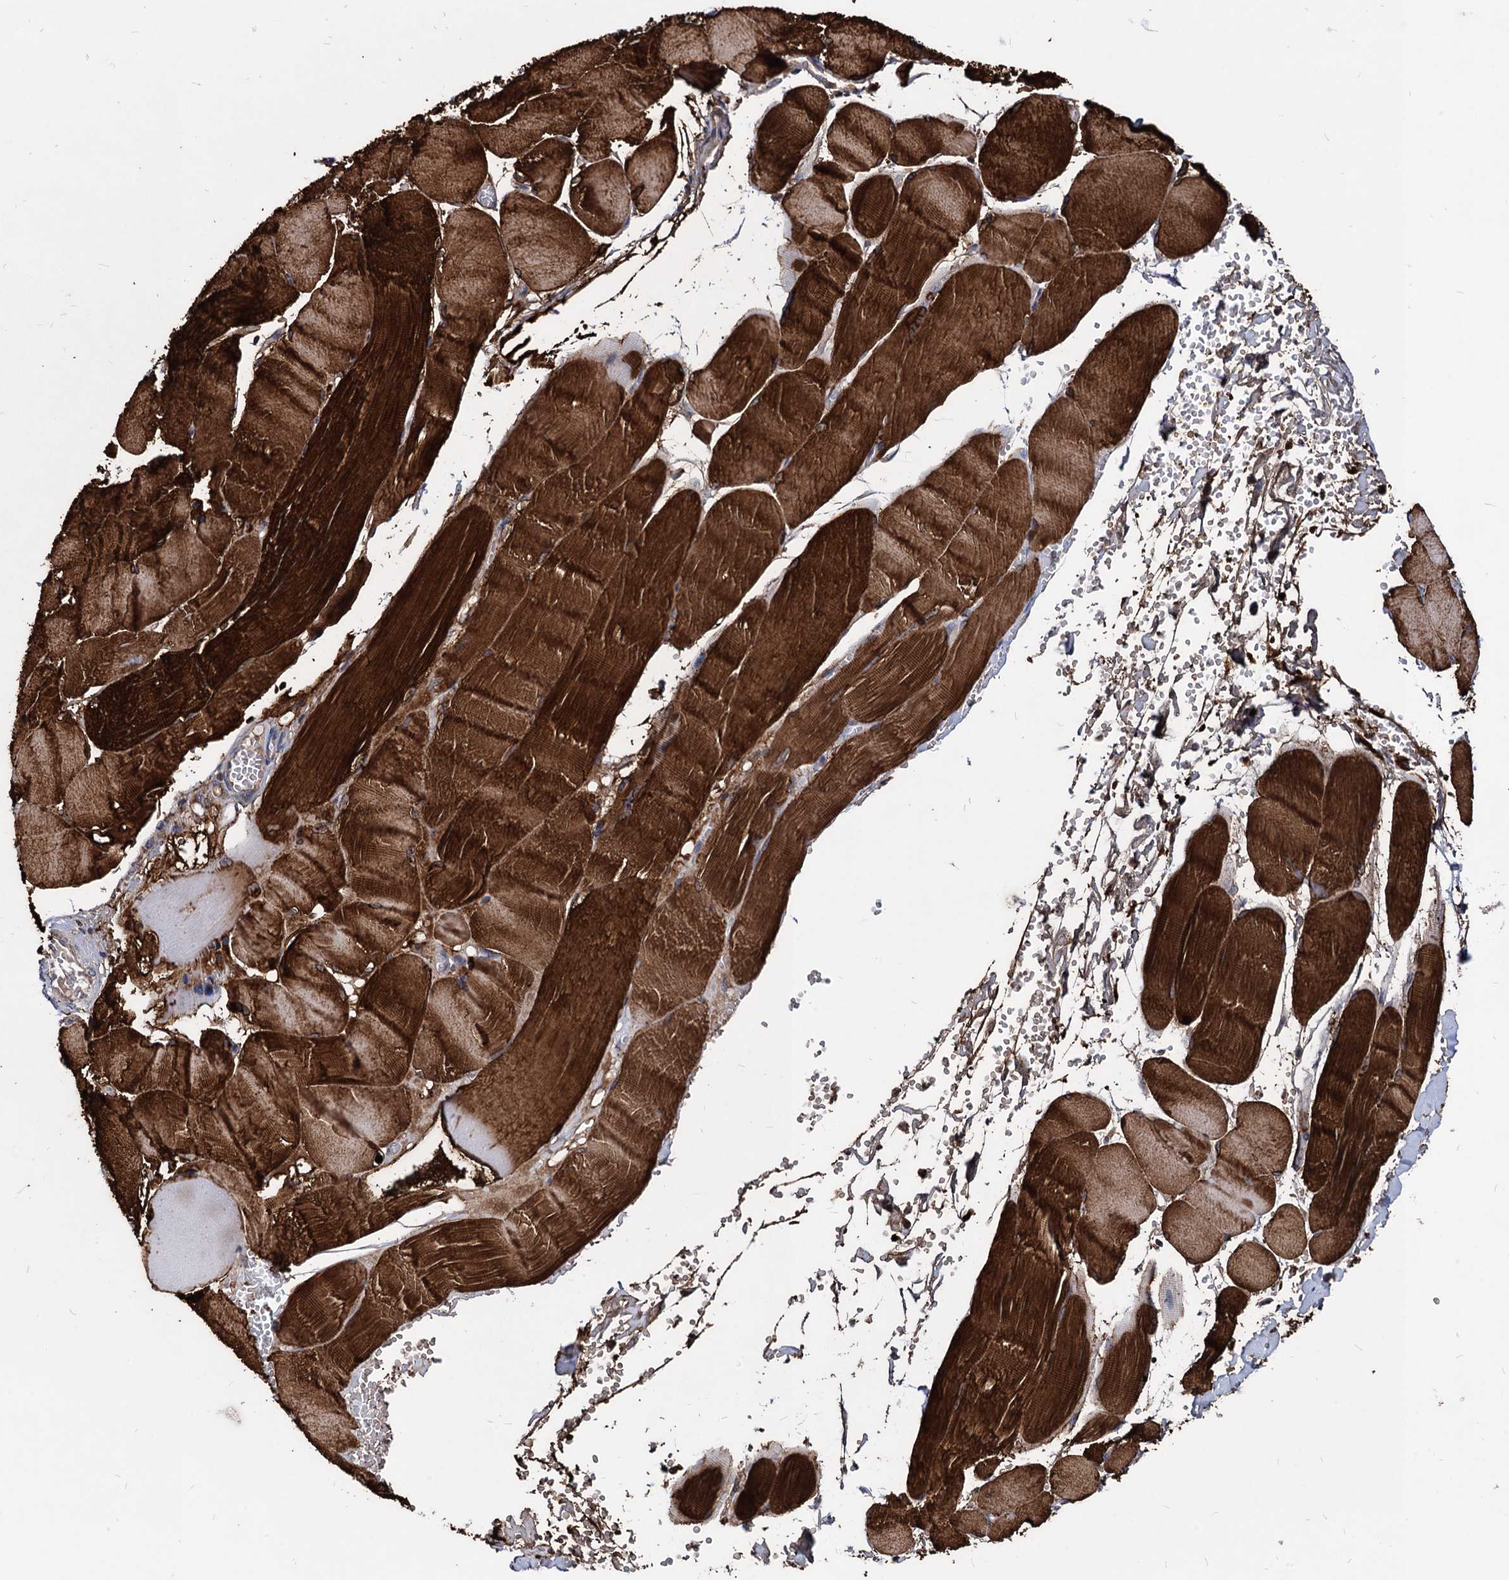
{"staining": {"intensity": "negative", "quantity": "none", "location": "none"}, "tissue": "adipose tissue", "cell_type": "Adipocytes", "image_type": "normal", "snomed": [{"axis": "morphology", "description": "Normal tissue, NOS"}, {"axis": "topography", "description": "Skeletal muscle"}, {"axis": "topography", "description": "Peripheral nerve tissue"}], "caption": "Immunohistochemistry (IHC) of normal adipose tissue exhibits no expression in adipocytes.", "gene": "CPPED1", "patient": {"sex": "female", "age": 55}}